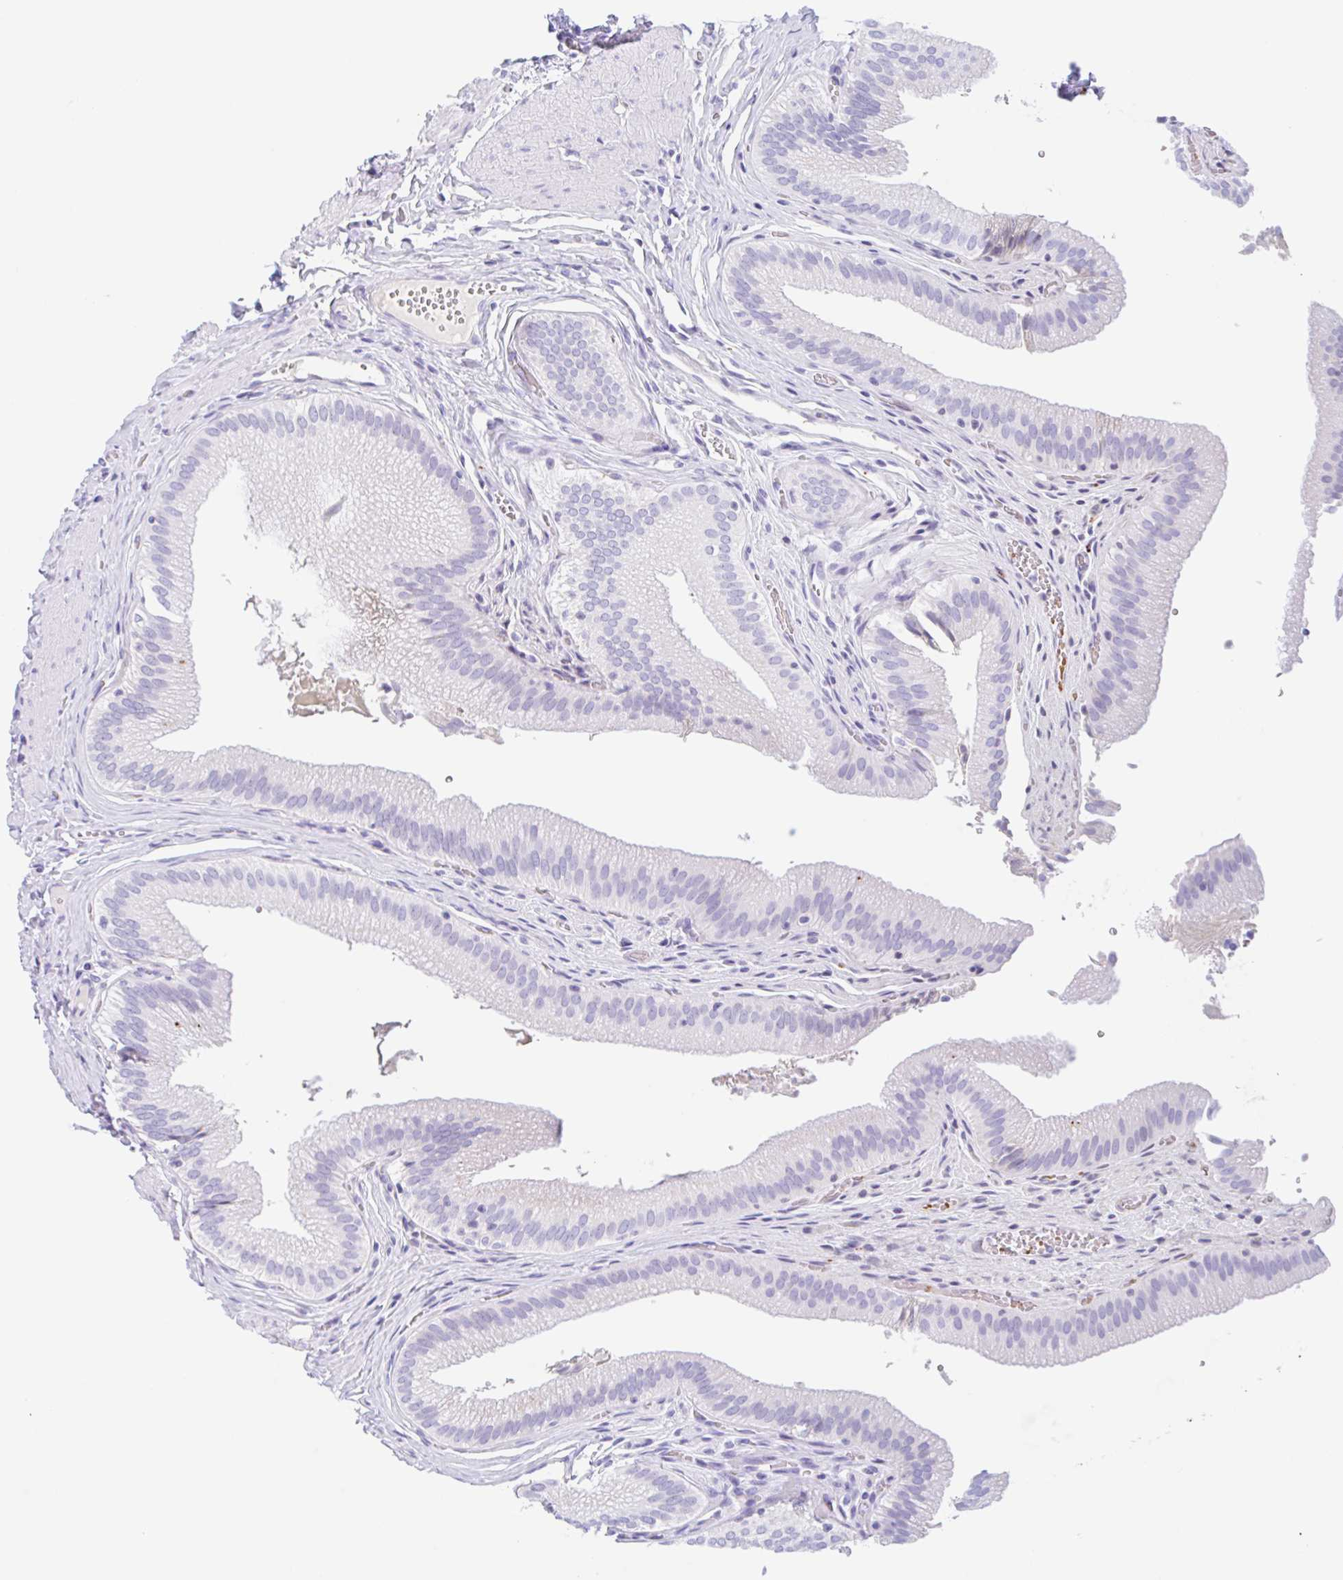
{"staining": {"intensity": "negative", "quantity": "none", "location": "none"}, "tissue": "gallbladder", "cell_type": "Glandular cells", "image_type": "normal", "snomed": [{"axis": "morphology", "description": "Normal tissue, NOS"}, {"axis": "topography", "description": "Gallbladder"}, {"axis": "topography", "description": "Peripheral nerve tissue"}], "caption": "IHC histopathology image of unremarkable gallbladder: gallbladder stained with DAB displays no significant protein positivity in glandular cells. The staining was performed using DAB (3,3'-diaminobenzidine) to visualize the protein expression in brown, while the nuclei were stained in blue with hematoxylin (Magnification: 20x).", "gene": "ANKRD9", "patient": {"sex": "male", "age": 17}}